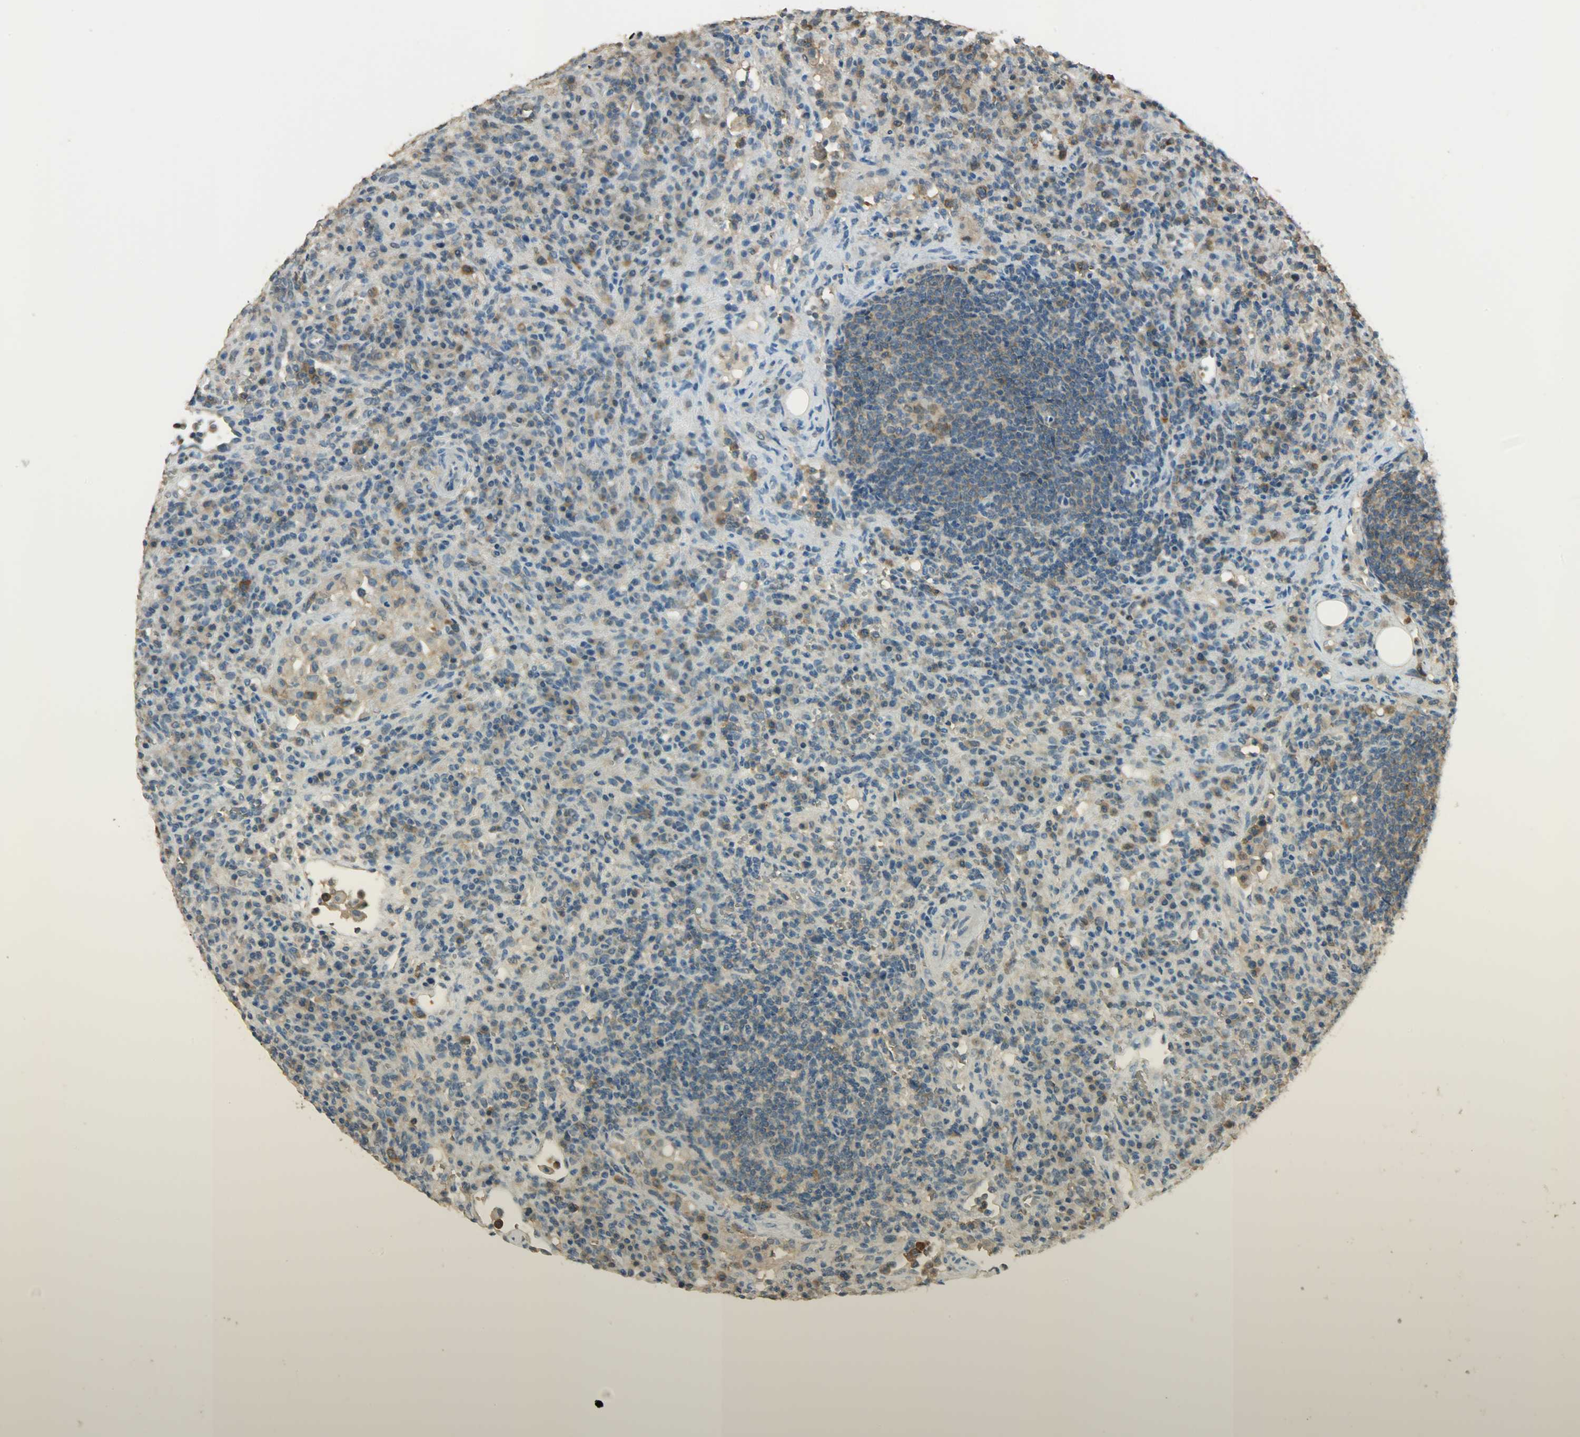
{"staining": {"intensity": "moderate", "quantity": "25%-75%", "location": "cytoplasmic/membranous"}, "tissue": "lymphoma", "cell_type": "Tumor cells", "image_type": "cancer", "snomed": [{"axis": "morphology", "description": "Hodgkin's disease, NOS"}, {"axis": "topography", "description": "Lymph node"}], "caption": "Immunohistochemistry staining of Hodgkin's disease, which shows medium levels of moderate cytoplasmic/membranous staining in approximately 25%-75% of tumor cells indicating moderate cytoplasmic/membranous protein positivity. The staining was performed using DAB (brown) for protein detection and nuclei were counterstained in hematoxylin (blue).", "gene": "PRMT5", "patient": {"sex": "male", "age": 65}}